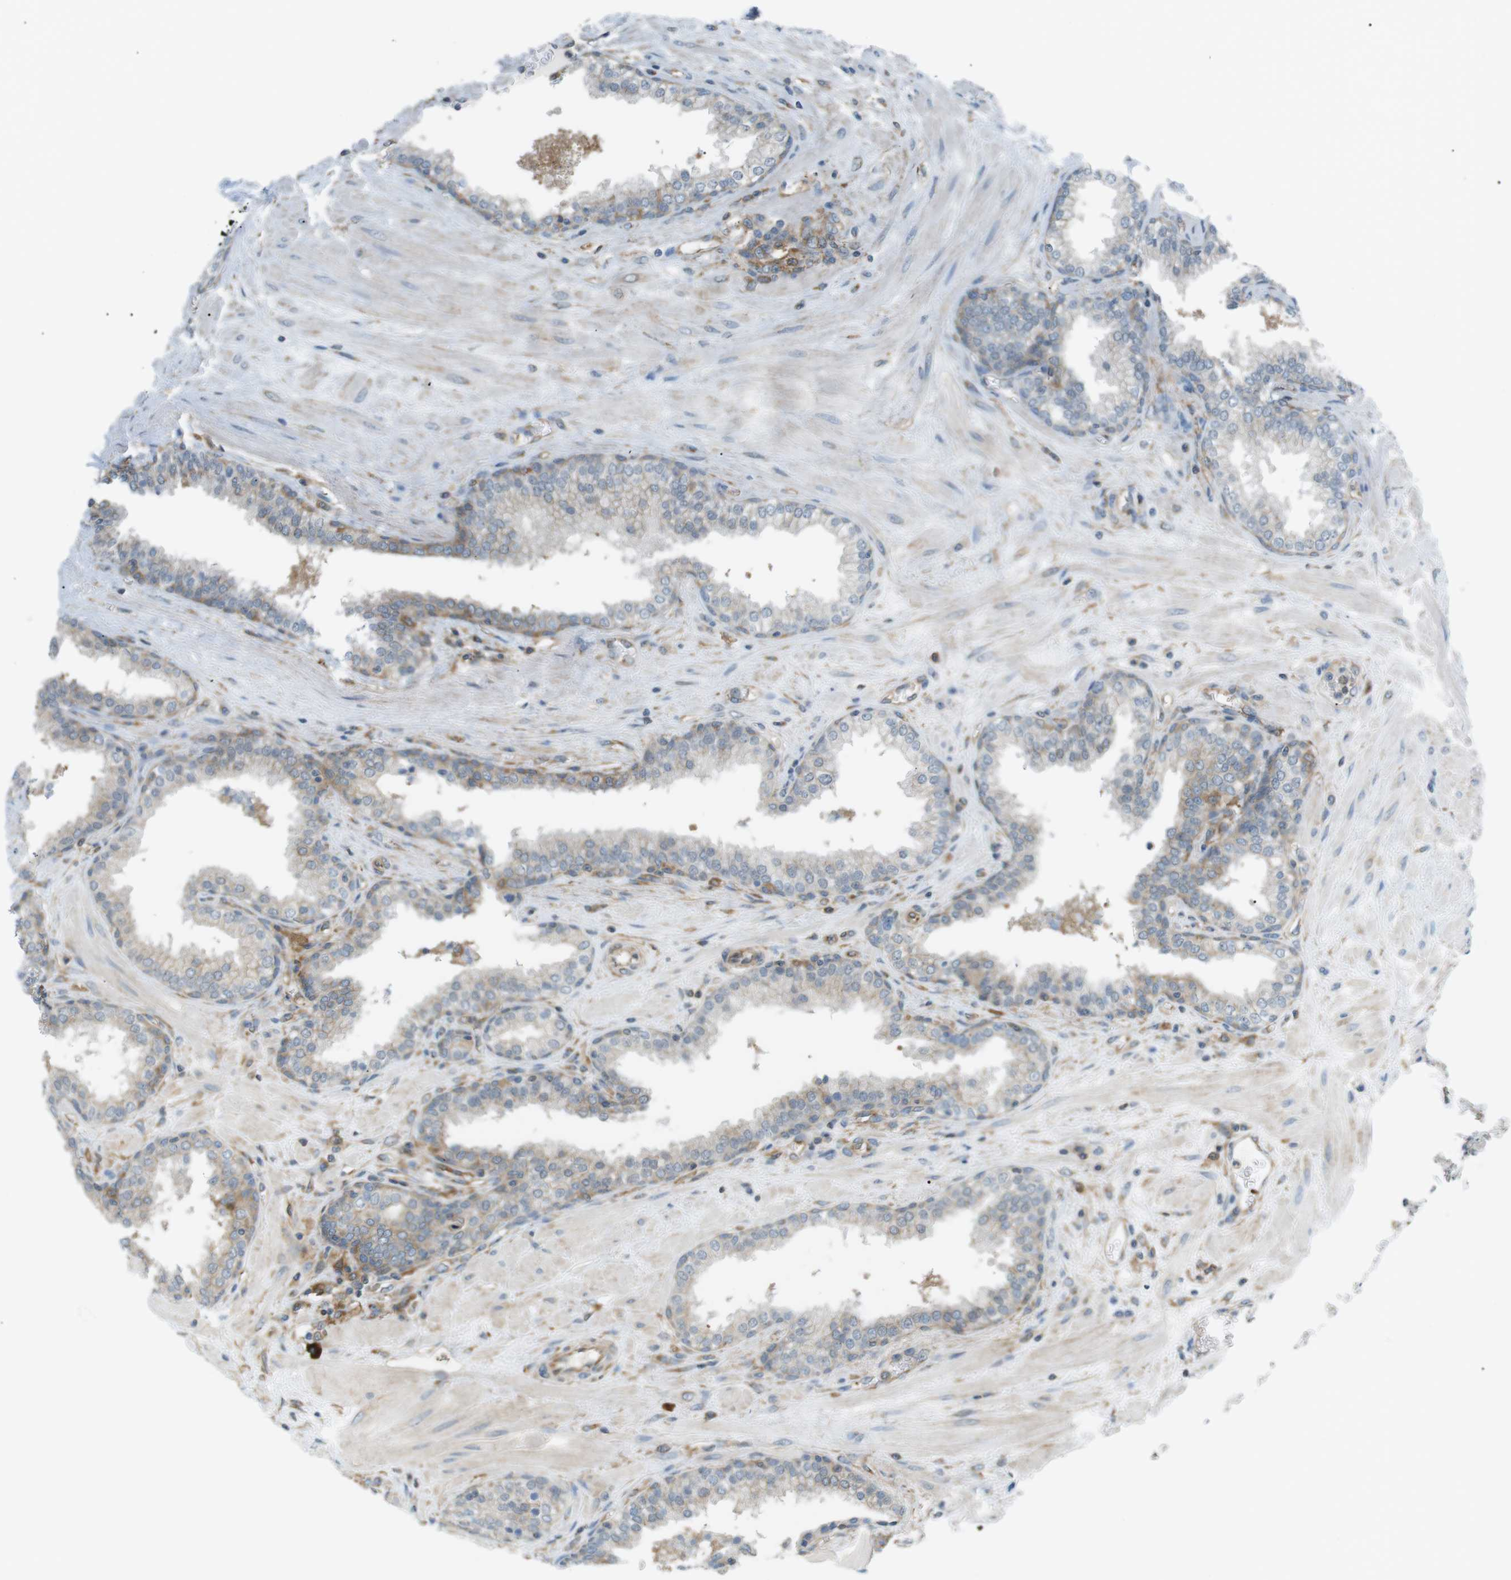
{"staining": {"intensity": "moderate", "quantity": "<25%", "location": "cytoplasmic/membranous"}, "tissue": "prostate", "cell_type": "Glandular cells", "image_type": "normal", "snomed": [{"axis": "morphology", "description": "Normal tissue, NOS"}, {"axis": "topography", "description": "Prostate"}], "caption": "DAB (3,3'-diaminobenzidine) immunohistochemical staining of normal human prostate displays moderate cytoplasmic/membranous protein positivity in about <25% of glandular cells. (Stains: DAB (3,3'-diaminobenzidine) in brown, nuclei in blue, Microscopy: brightfield microscopy at high magnification).", "gene": "PEPD", "patient": {"sex": "male", "age": 51}}